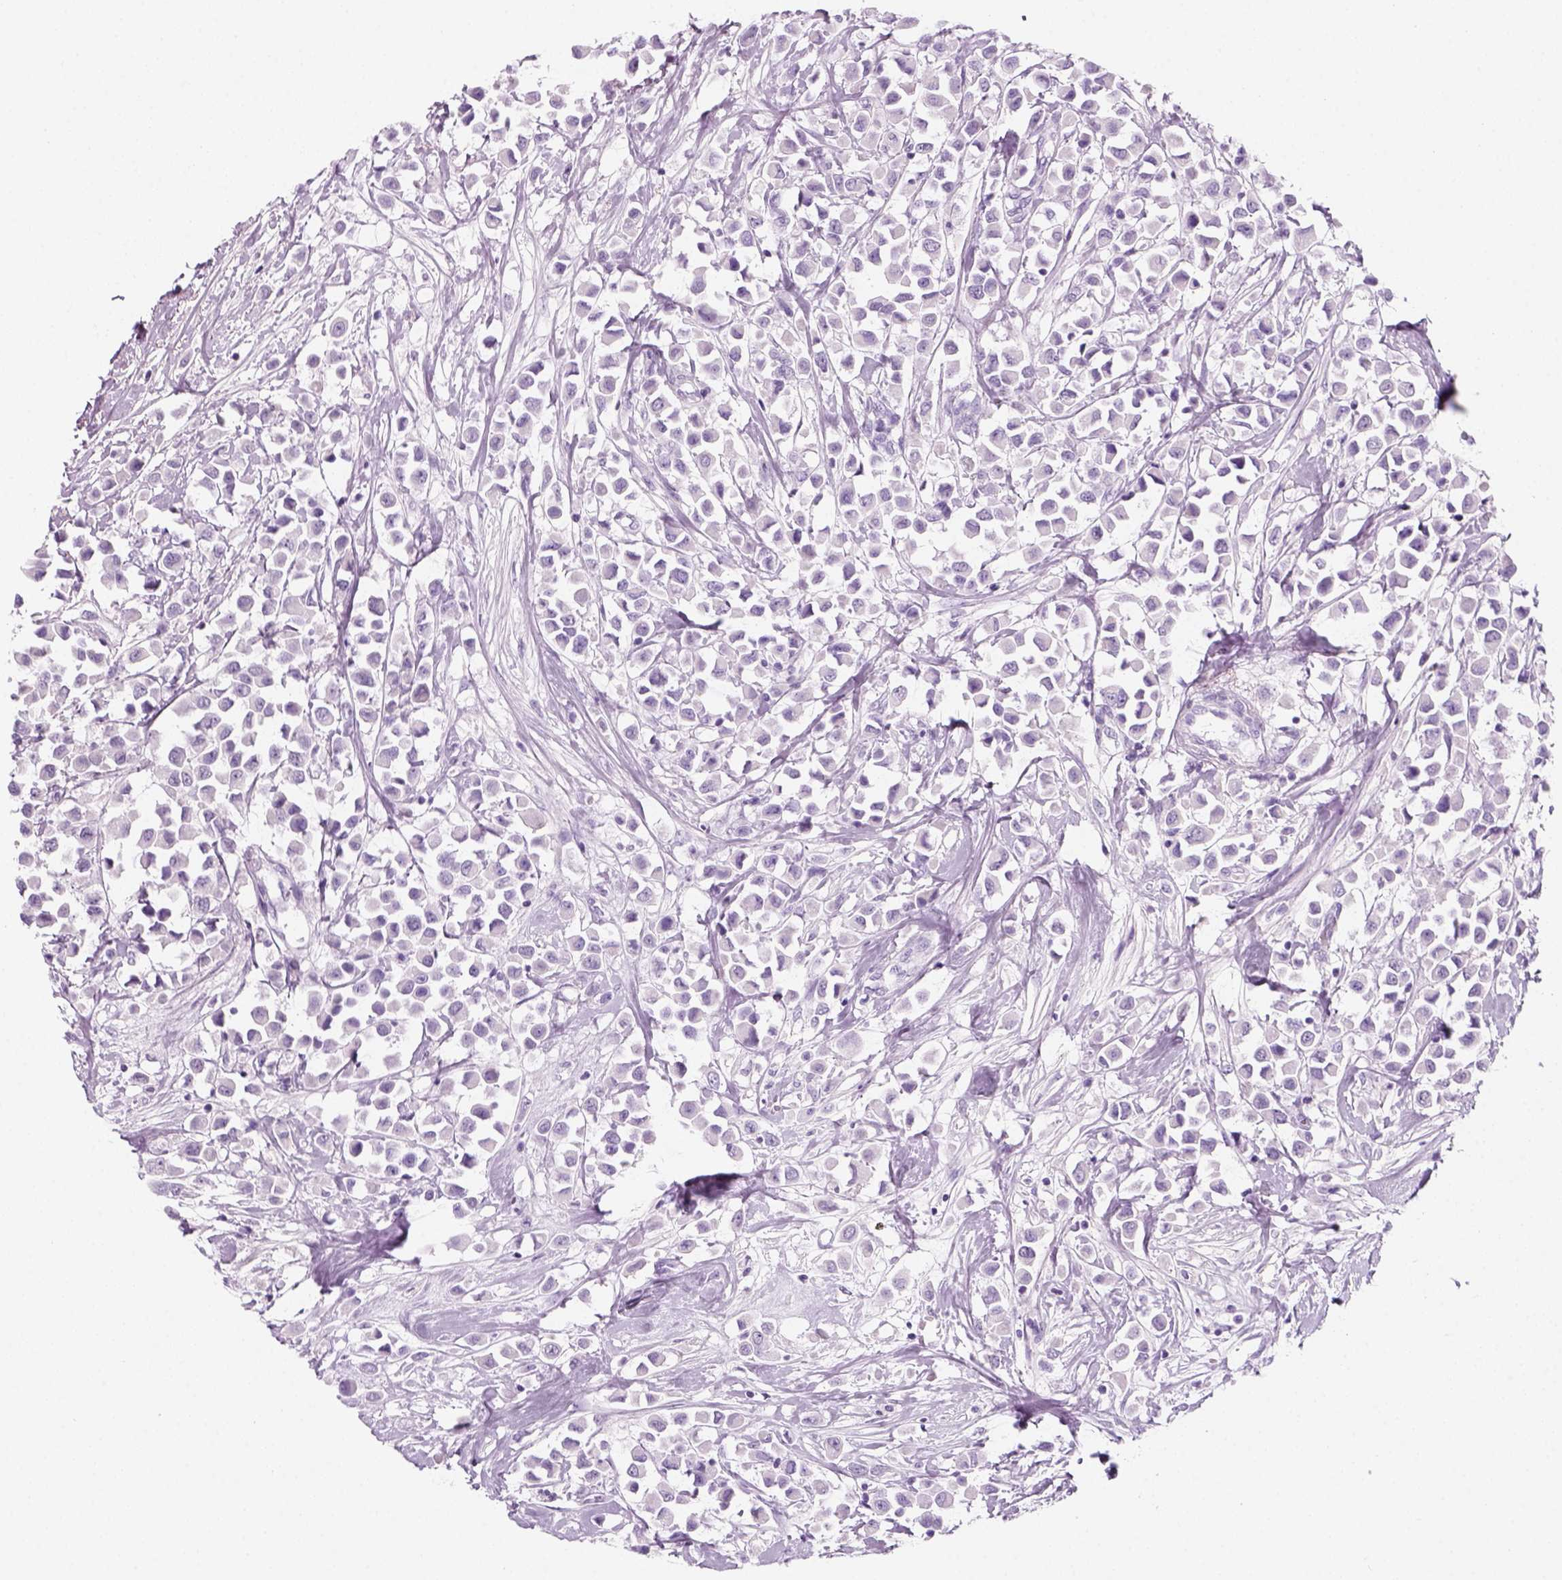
{"staining": {"intensity": "negative", "quantity": "none", "location": "none"}, "tissue": "breast cancer", "cell_type": "Tumor cells", "image_type": "cancer", "snomed": [{"axis": "morphology", "description": "Duct carcinoma"}, {"axis": "topography", "description": "Breast"}], "caption": "This is an IHC histopathology image of human breast cancer. There is no staining in tumor cells.", "gene": "KRTAP11-1", "patient": {"sex": "female", "age": 61}}